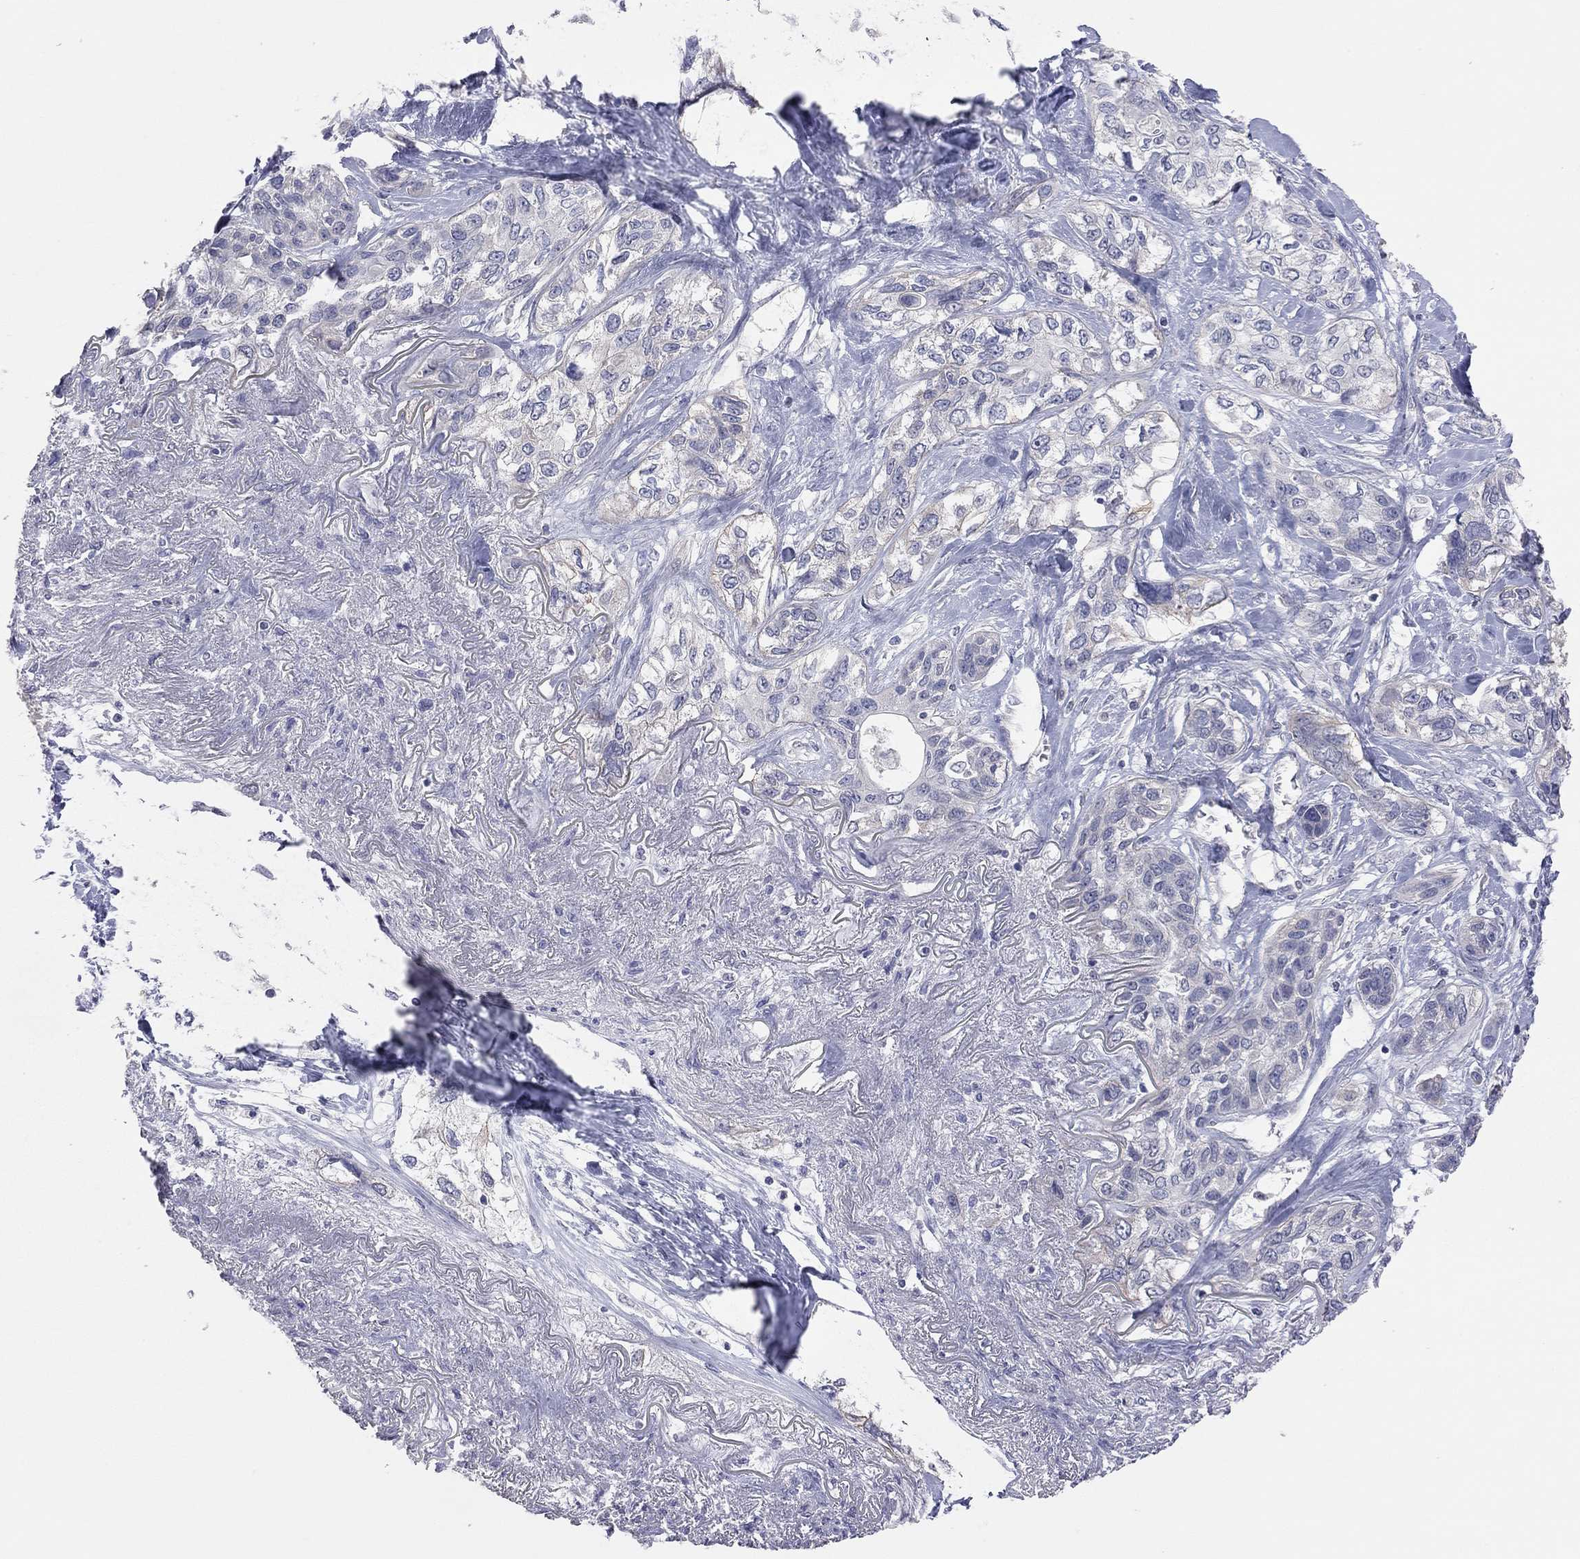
{"staining": {"intensity": "negative", "quantity": "none", "location": "none"}, "tissue": "lung cancer", "cell_type": "Tumor cells", "image_type": "cancer", "snomed": [{"axis": "morphology", "description": "Squamous cell carcinoma, NOS"}, {"axis": "topography", "description": "Lung"}], "caption": "Protein analysis of lung cancer exhibits no significant staining in tumor cells. (DAB (3,3'-diaminobenzidine) immunohistochemistry, high magnification).", "gene": "KCNB1", "patient": {"sex": "female", "age": 70}}